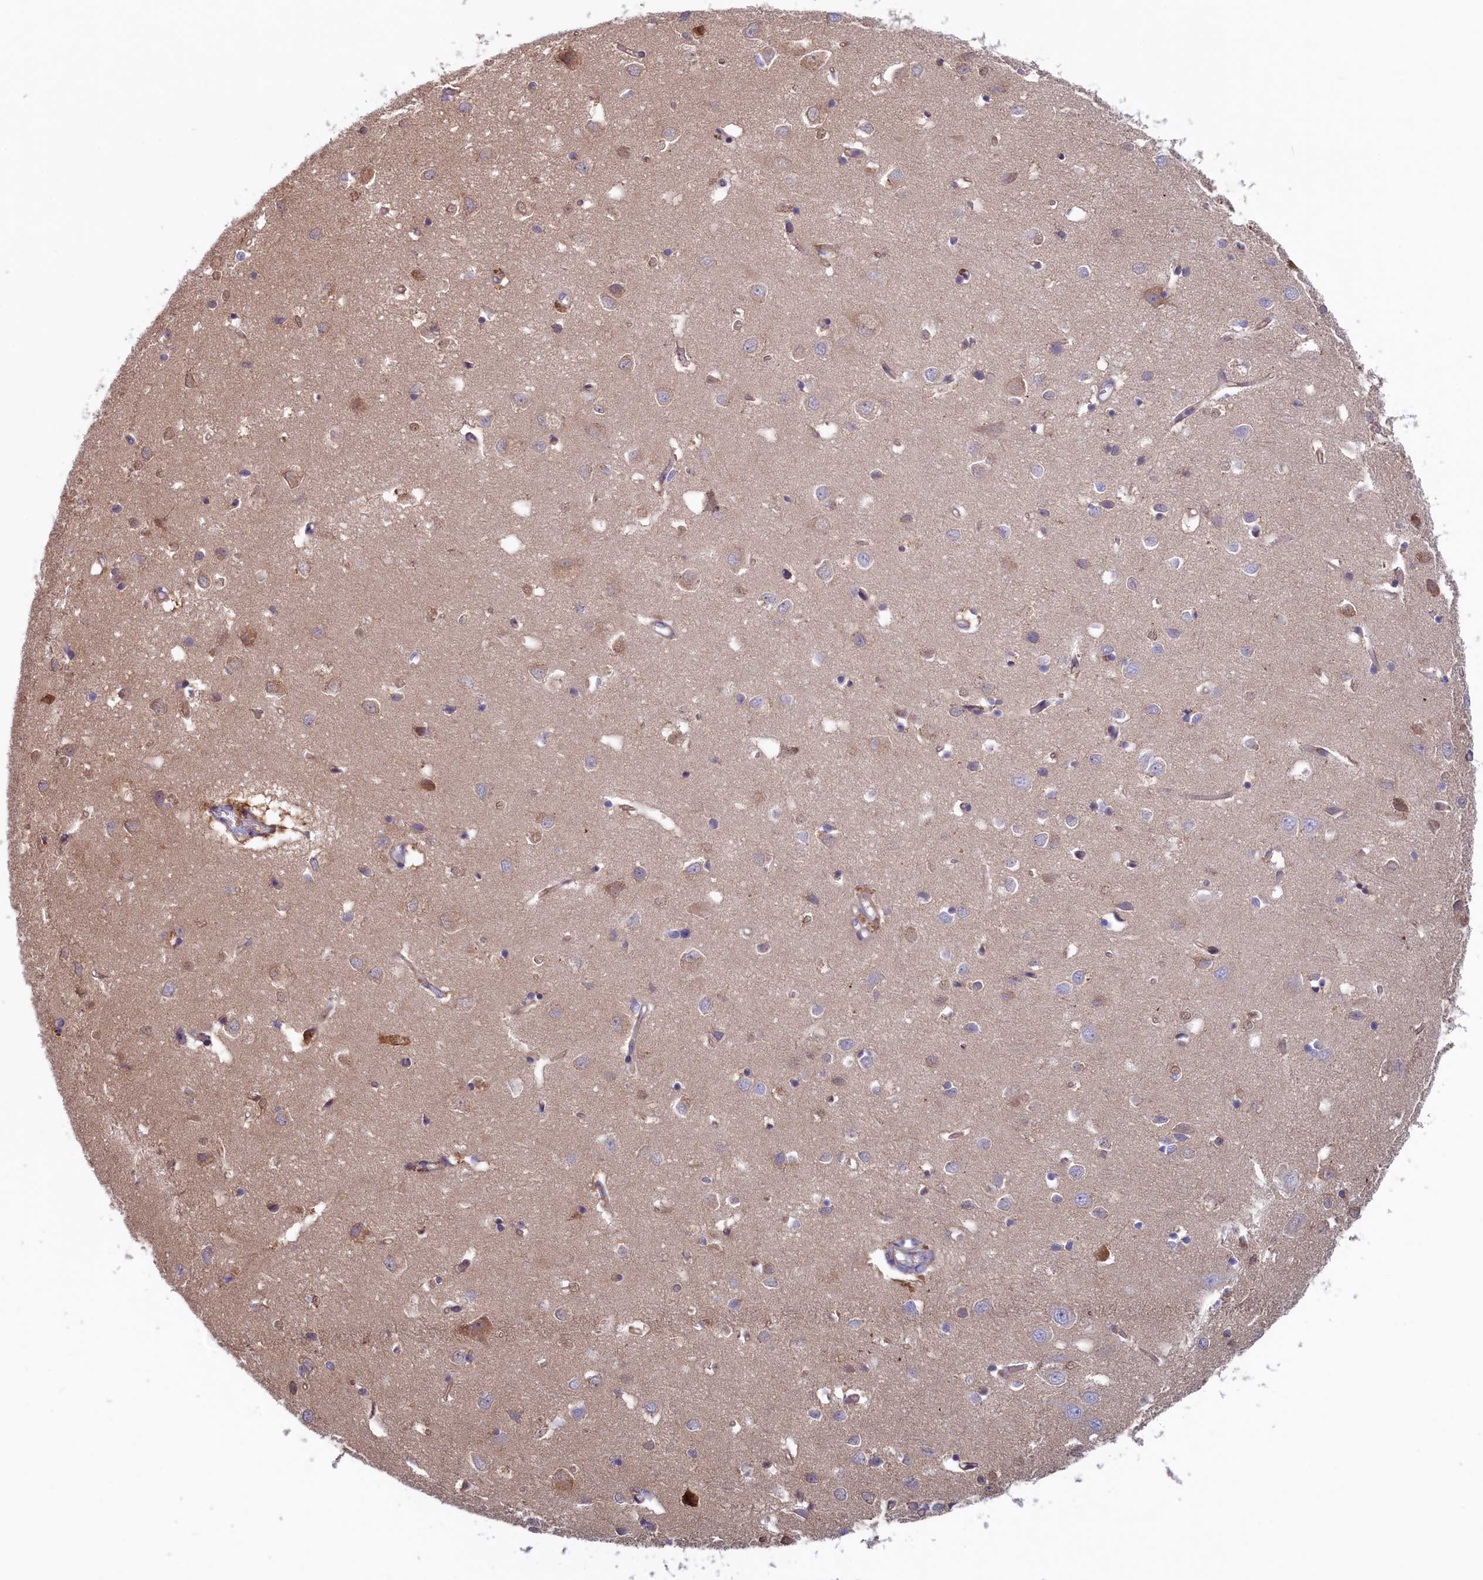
{"staining": {"intensity": "negative", "quantity": "none", "location": "none"}, "tissue": "cerebral cortex", "cell_type": "Endothelial cells", "image_type": "normal", "snomed": [{"axis": "morphology", "description": "Normal tissue, NOS"}, {"axis": "topography", "description": "Cerebral cortex"}], "caption": "This is a micrograph of immunohistochemistry (IHC) staining of unremarkable cerebral cortex, which shows no positivity in endothelial cells.", "gene": "SYNDIG1L", "patient": {"sex": "female", "age": 64}}